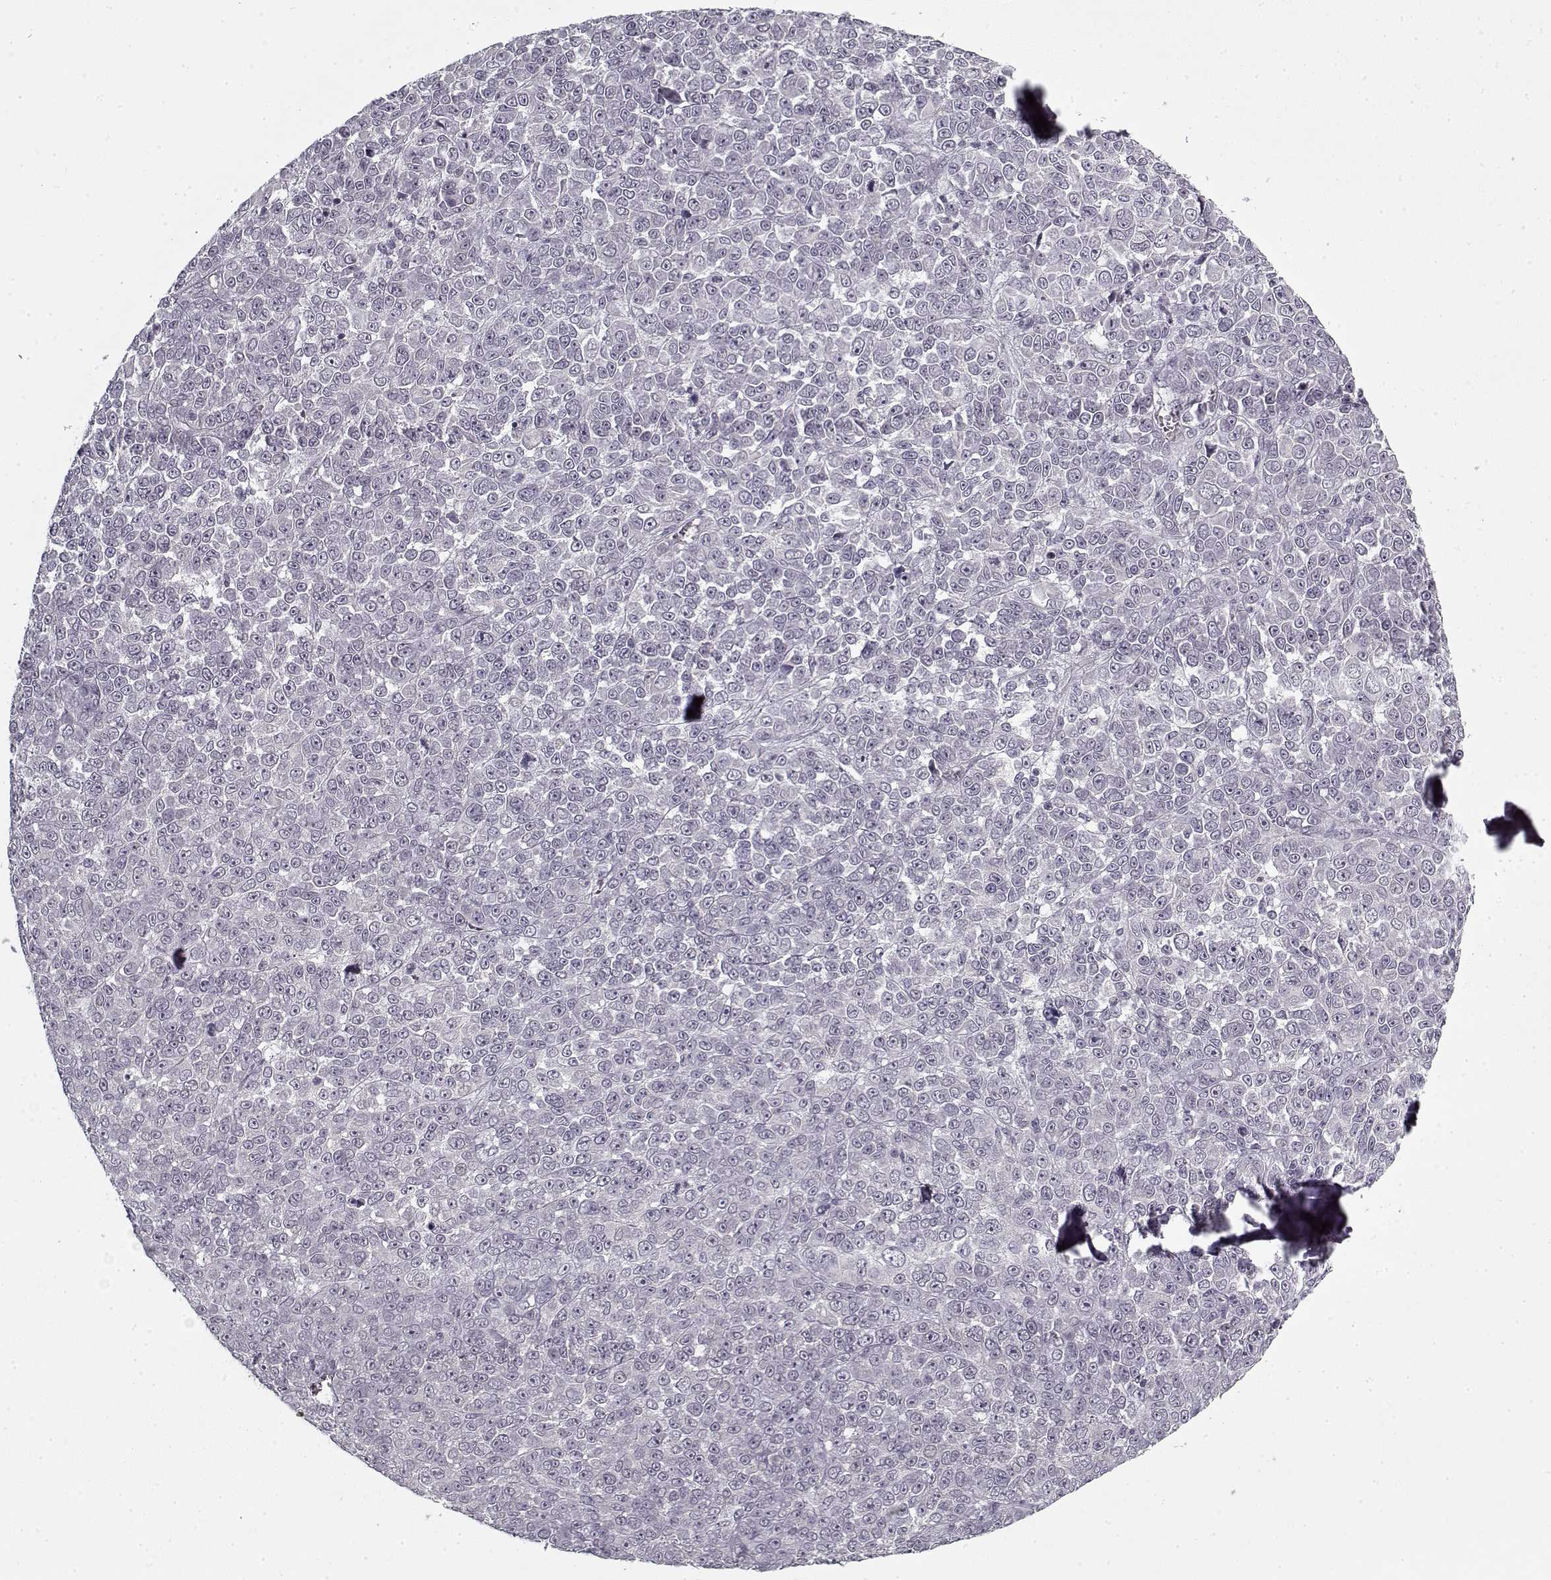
{"staining": {"intensity": "negative", "quantity": "none", "location": "none"}, "tissue": "melanoma", "cell_type": "Tumor cells", "image_type": "cancer", "snomed": [{"axis": "morphology", "description": "Malignant melanoma, NOS"}, {"axis": "topography", "description": "Skin"}], "caption": "A micrograph of human malignant melanoma is negative for staining in tumor cells. (Stains: DAB (3,3'-diaminobenzidine) immunohistochemistry (IHC) with hematoxylin counter stain, Microscopy: brightfield microscopy at high magnification).", "gene": "LAMA2", "patient": {"sex": "female", "age": 95}}